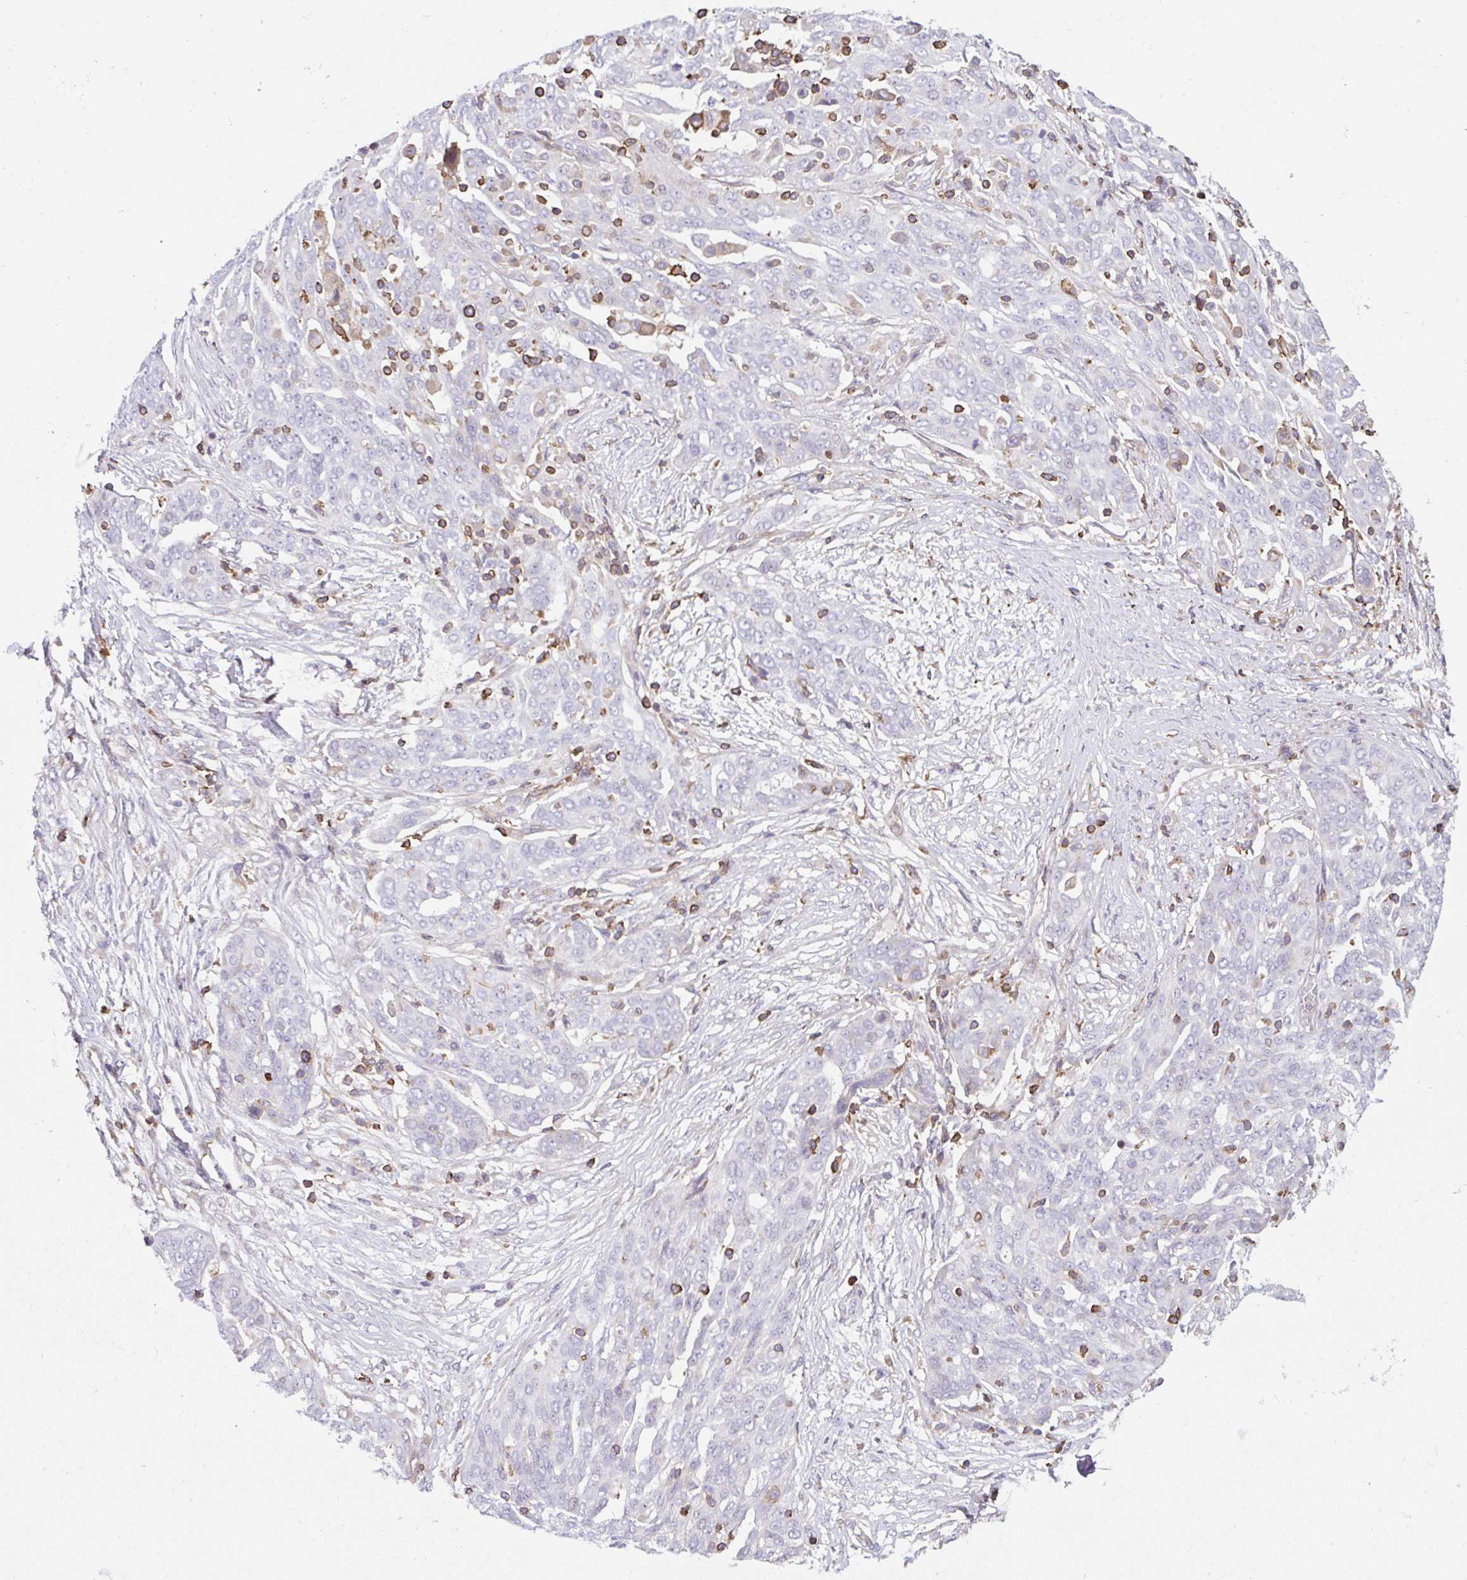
{"staining": {"intensity": "negative", "quantity": "none", "location": "none"}, "tissue": "ovarian cancer", "cell_type": "Tumor cells", "image_type": "cancer", "snomed": [{"axis": "morphology", "description": "Cystadenocarcinoma, serous, NOS"}, {"axis": "topography", "description": "Ovary"}], "caption": "Ovarian cancer was stained to show a protein in brown. There is no significant staining in tumor cells. Nuclei are stained in blue.", "gene": "TPRG1", "patient": {"sex": "female", "age": 67}}